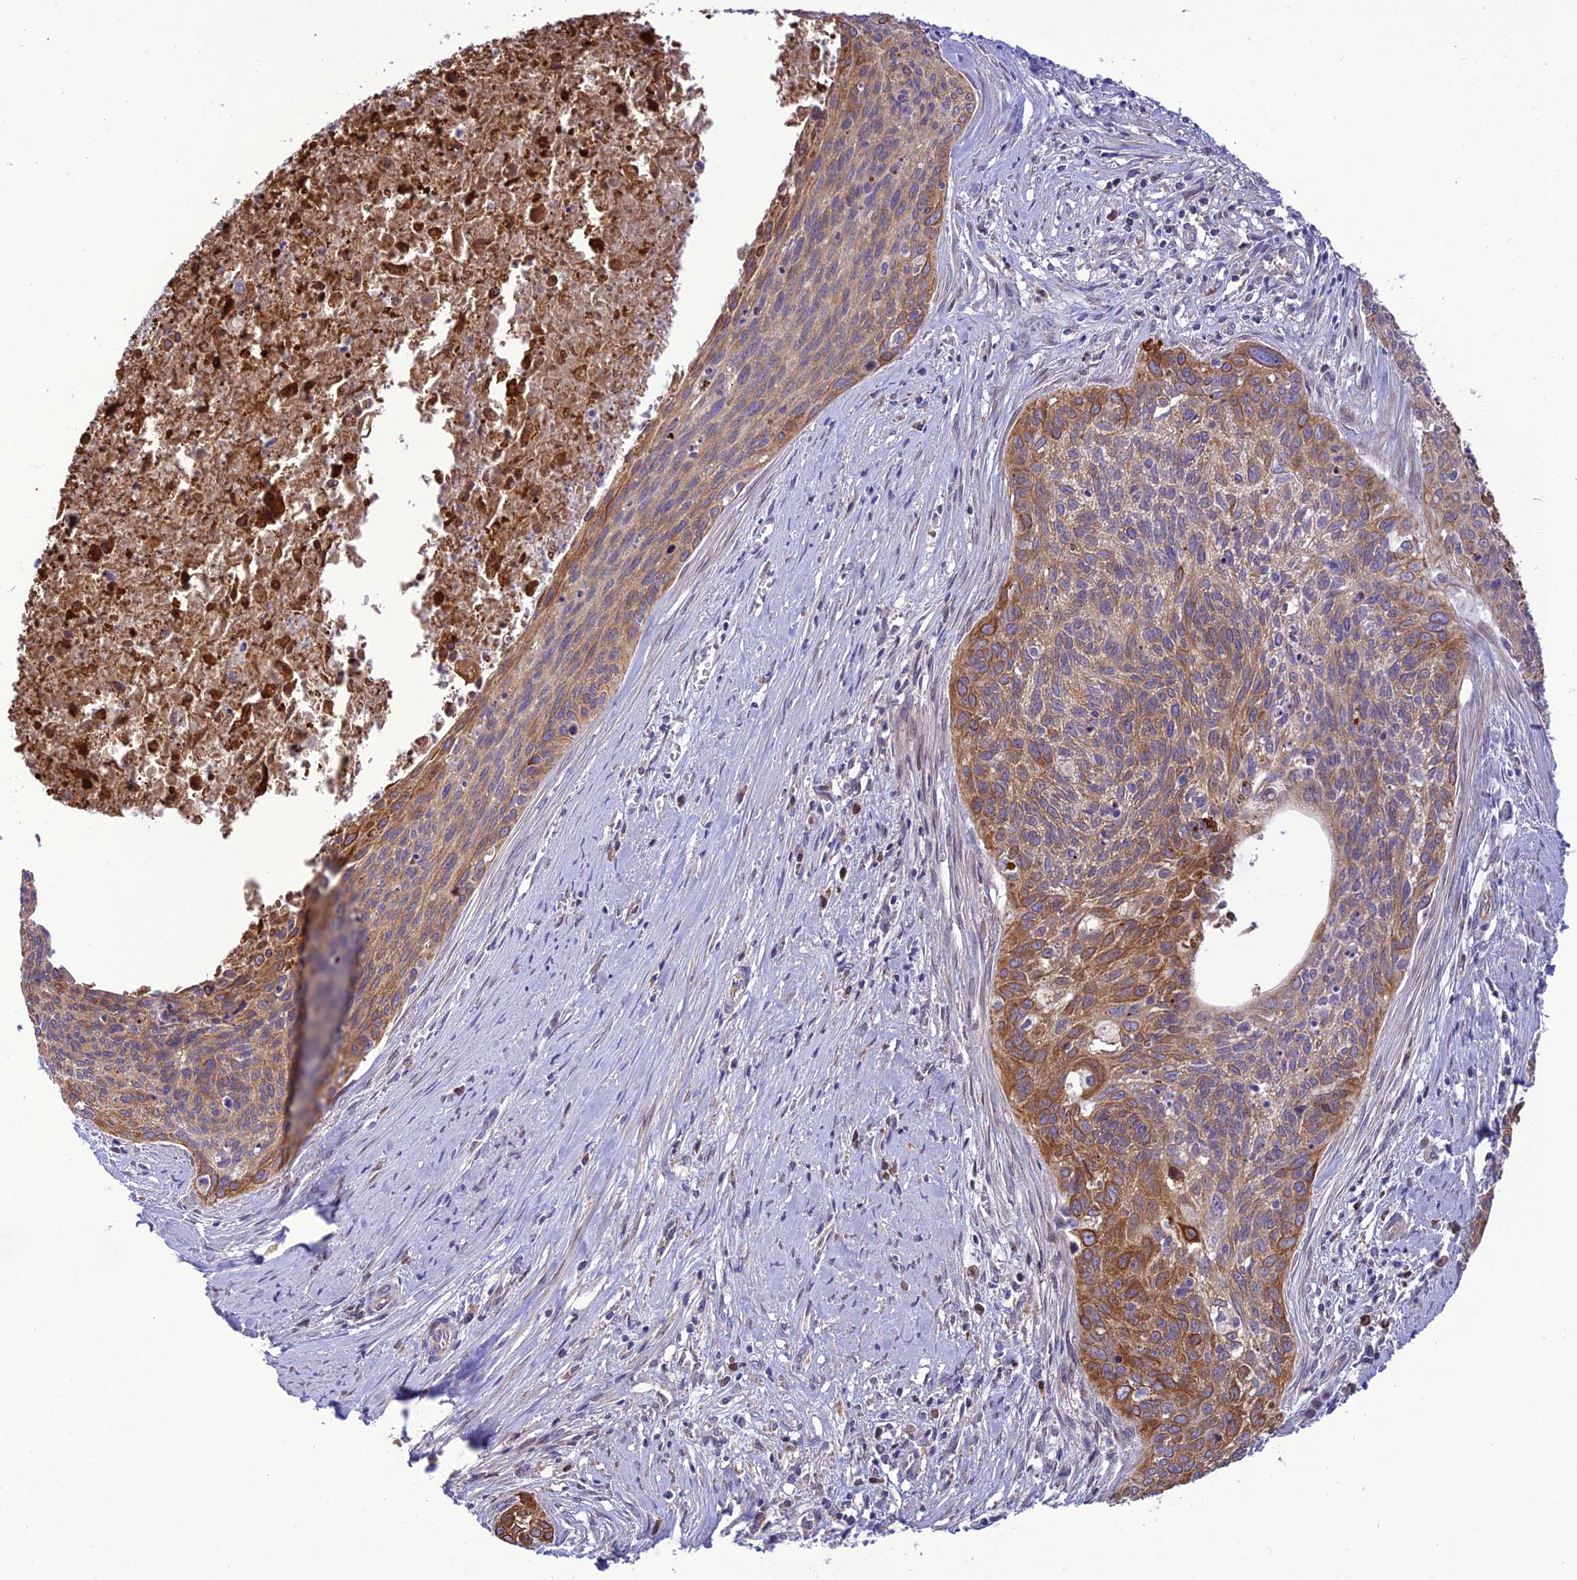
{"staining": {"intensity": "moderate", "quantity": ">75%", "location": "cytoplasmic/membranous"}, "tissue": "cervical cancer", "cell_type": "Tumor cells", "image_type": "cancer", "snomed": [{"axis": "morphology", "description": "Squamous cell carcinoma, NOS"}, {"axis": "topography", "description": "Cervix"}], "caption": "Cervical cancer (squamous cell carcinoma) stained with IHC demonstrates moderate cytoplasmic/membranous expression in about >75% of tumor cells. (DAB (3,3'-diaminobenzidine) IHC with brightfield microscopy, high magnification).", "gene": "JMY", "patient": {"sex": "female", "age": 55}}